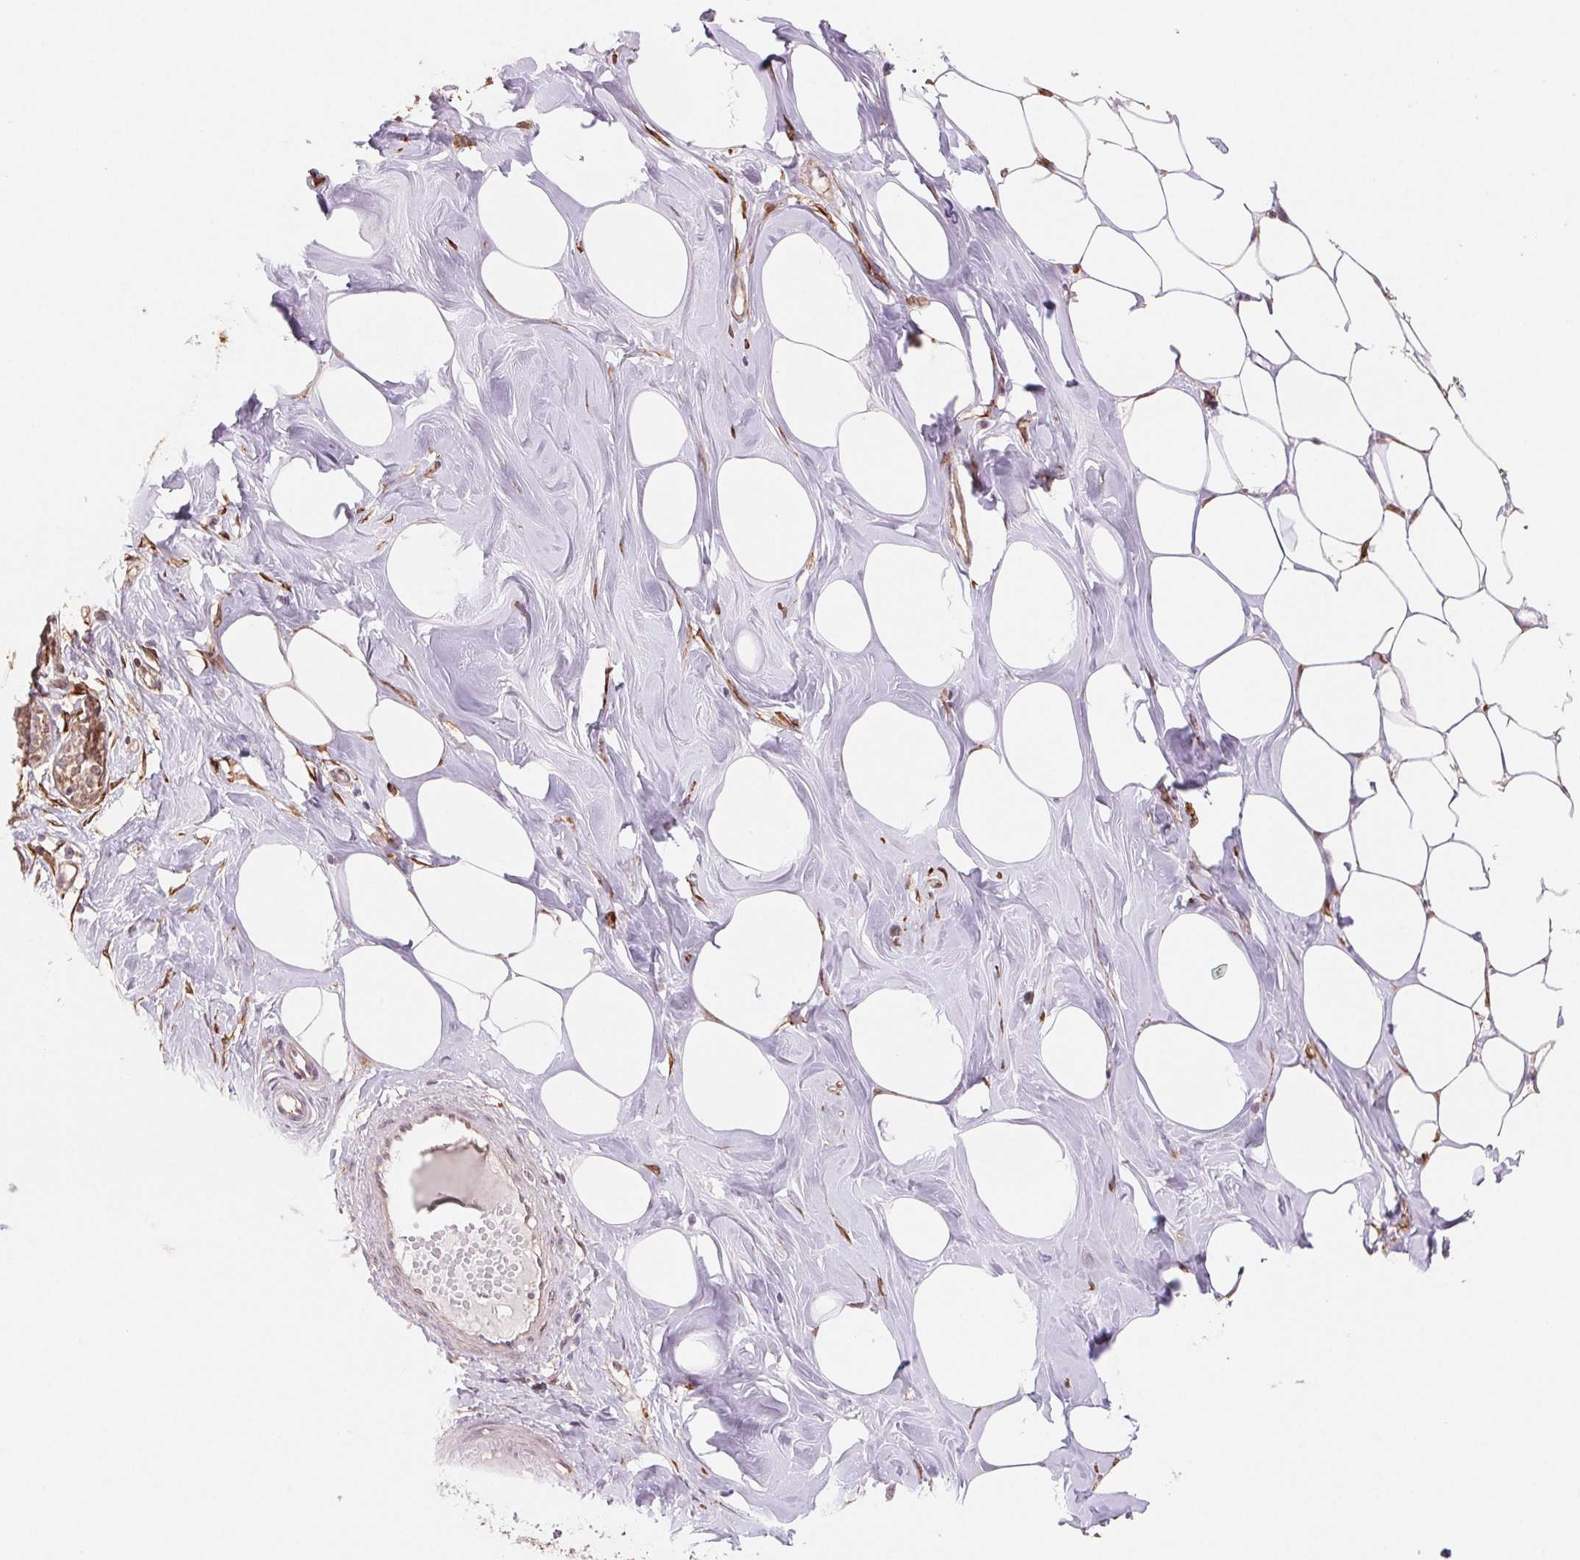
{"staining": {"intensity": "weak", "quantity": "25%-75%", "location": "cytoplasmic/membranous"}, "tissue": "breast", "cell_type": "Adipocytes", "image_type": "normal", "snomed": [{"axis": "morphology", "description": "Normal tissue, NOS"}, {"axis": "topography", "description": "Breast"}], "caption": "A brown stain shows weak cytoplasmic/membranous staining of a protein in adipocytes of benign breast.", "gene": "FKBP10", "patient": {"sex": "female", "age": 27}}